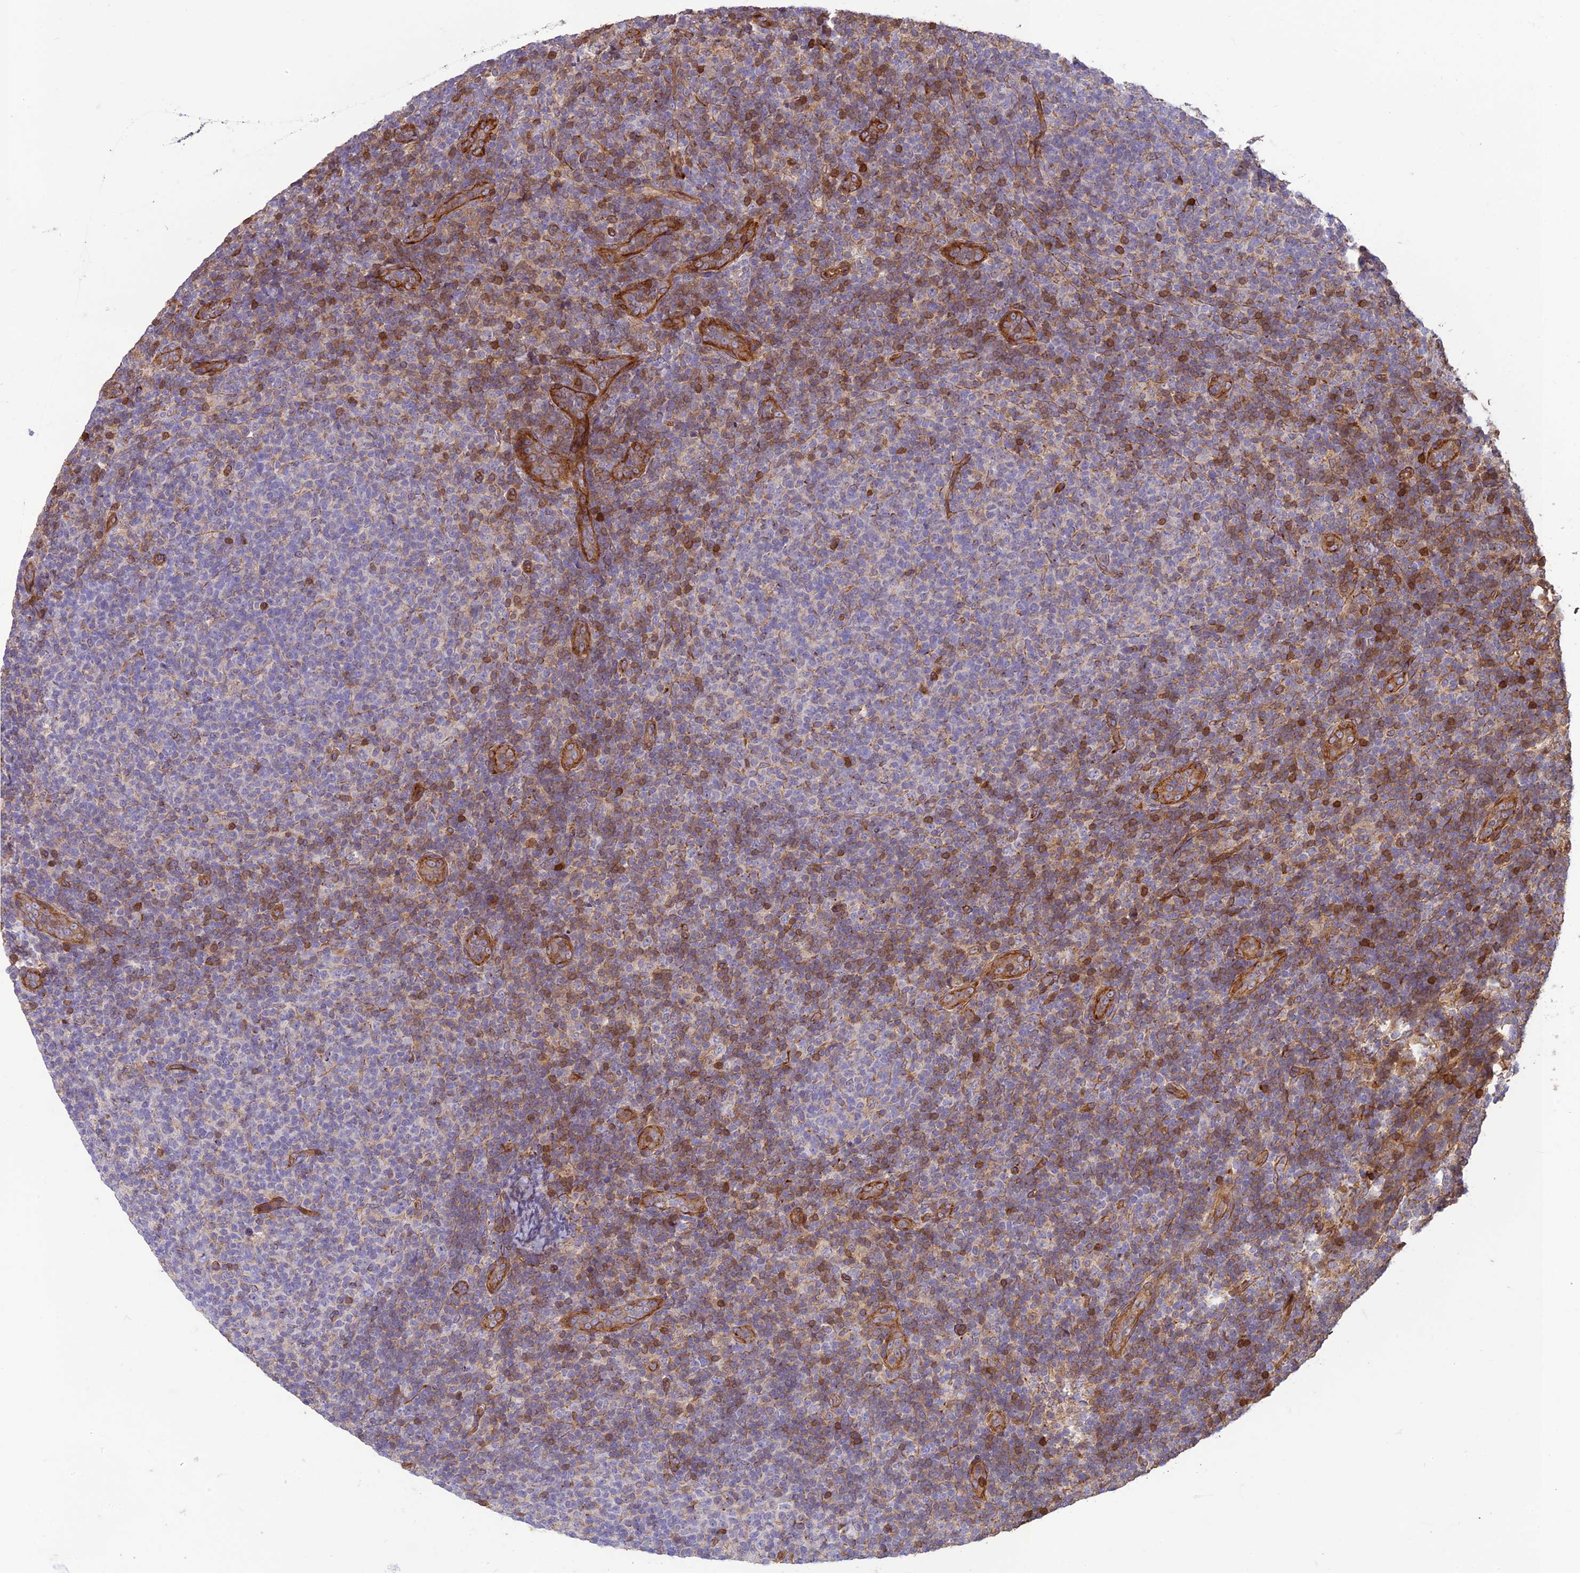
{"staining": {"intensity": "weak", "quantity": "<25%", "location": "cytoplasmic/membranous"}, "tissue": "lymphoma", "cell_type": "Tumor cells", "image_type": "cancer", "snomed": [{"axis": "morphology", "description": "Malignant lymphoma, non-Hodgkin's type, Low grade"}, {"axis": "topography", "description": "Lymph node"}], "caption": "Low-grade malignant lymphoma, non-Hodgkin's type stained for a protein using immunohistochemistry (IHC) reveals no expression tumor cells.", "gene": "HPSE2", "patient": {"sex": "male", "age": 66}}